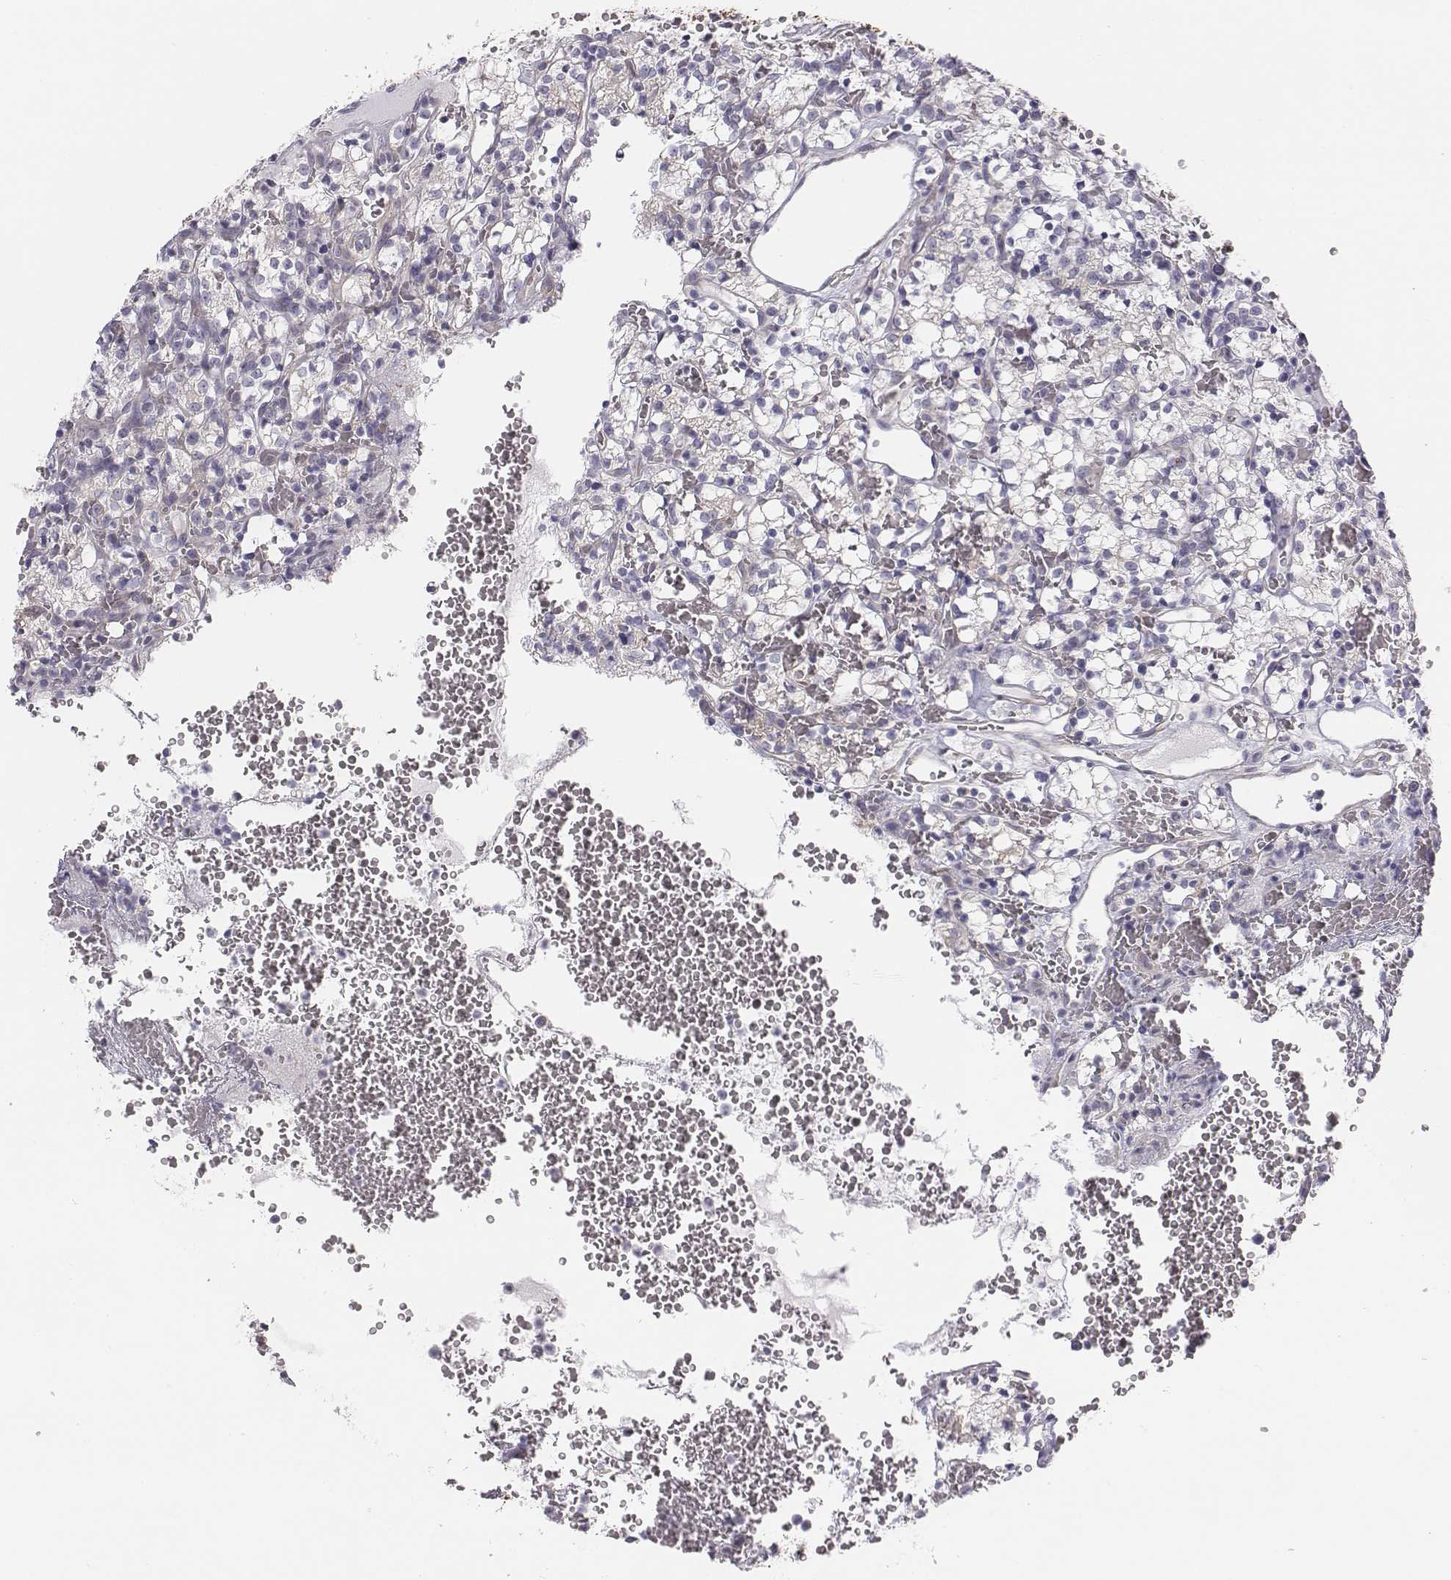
{"staining": {"intensity": "negative", "quantity": "none", "location": "none"}, "tissue": "renal cancer", "cell_type": "Tumor cells", "image_type": "cancer", "snomed": [{"axis": "morphology", "description": "Adenocarcinoma, NOS"}, {"axis": "topography", "description": "Kidney"}], "caption": "DAB (3,3'-diaminobenzidine) immunohistochemical staining of adenocarcinoma (renal) shows no significant positivity in tumor cells.", "gene": "CHST14", "patient": {"sex": "female", "age": 69}}